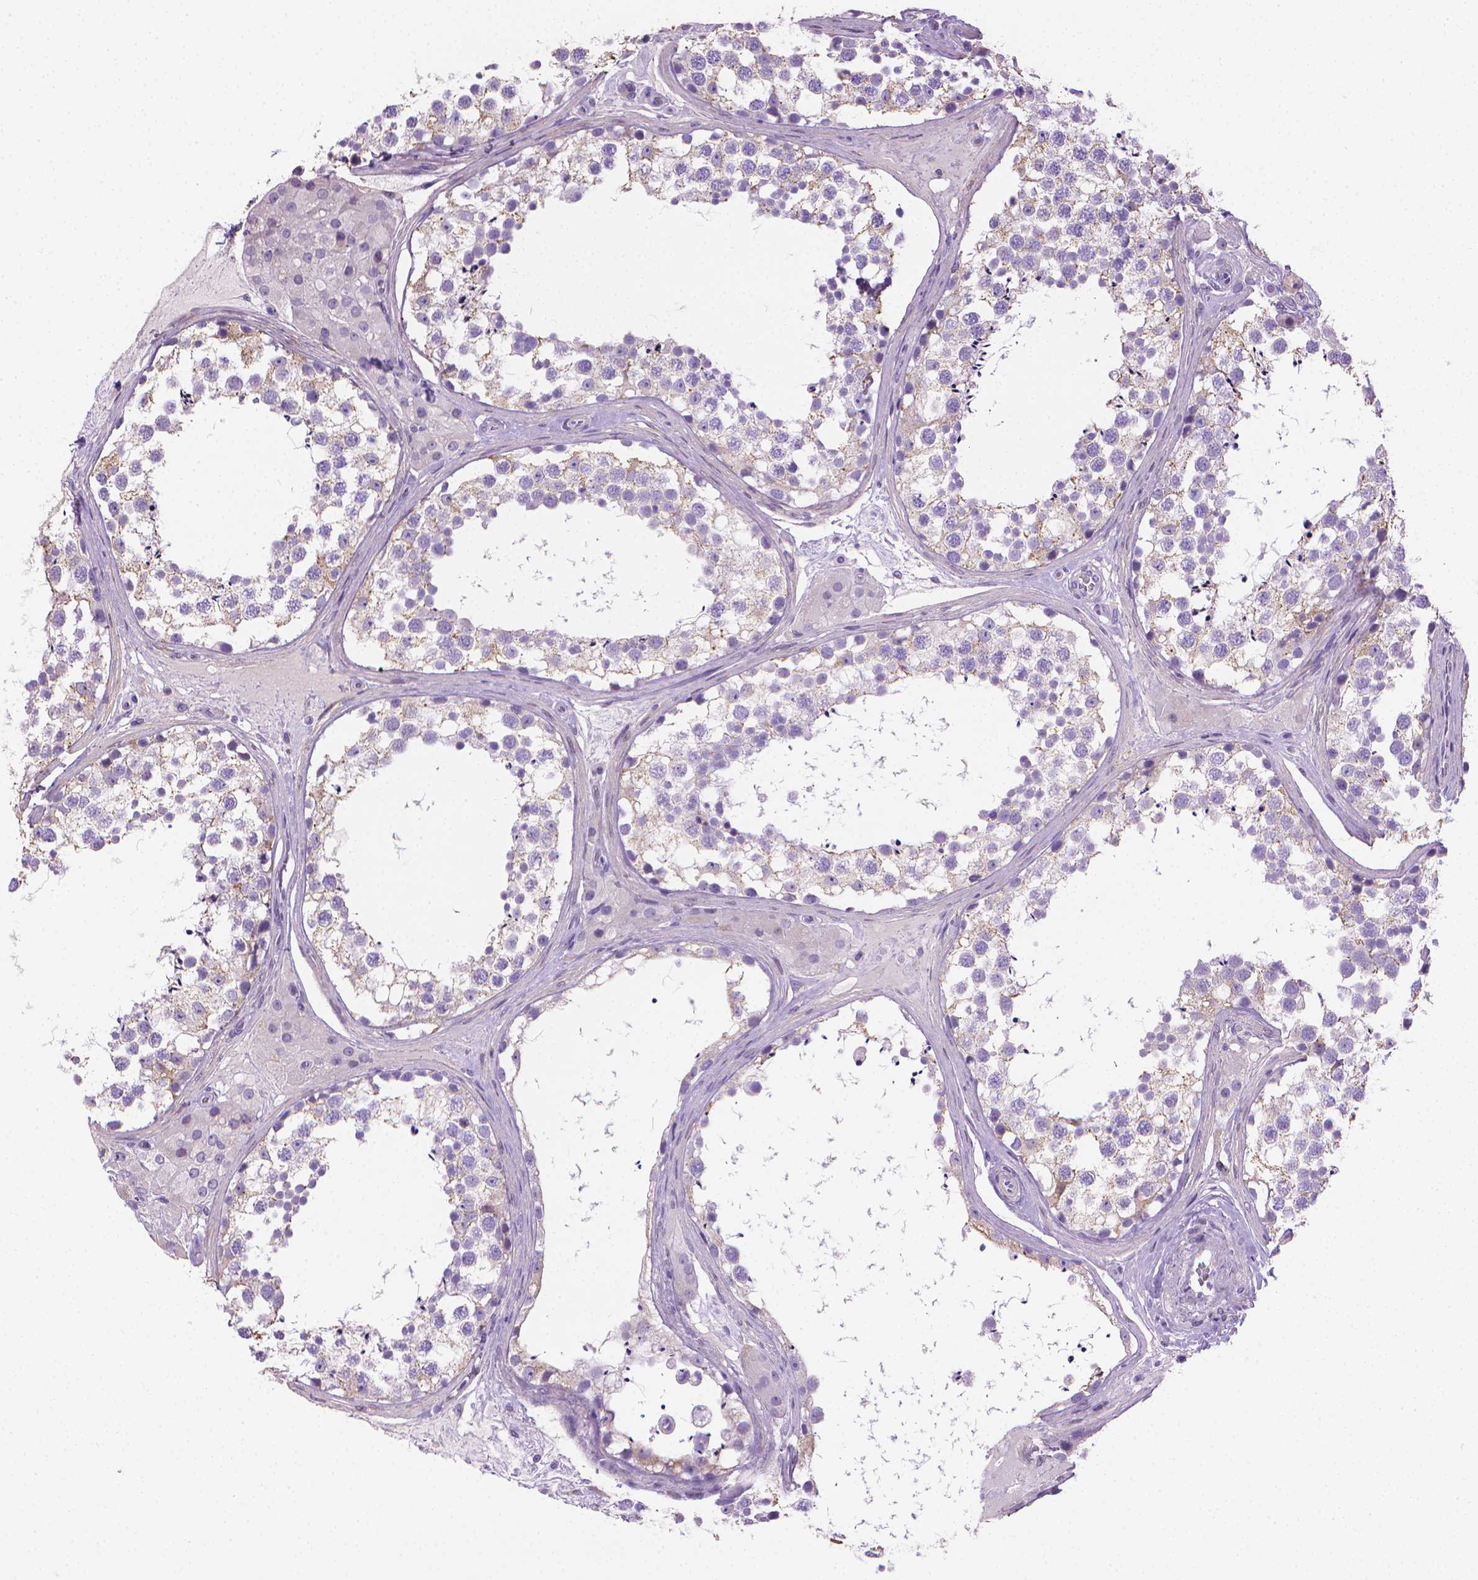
{"staining": {"intensity": "weak", "quantity": "<25%", "location": "cytoplasmic/membranous"}, "tissue": "testis", "cell_type": "Cells in seminiferous ducts", "image_type": "normal", "snomed": [{"axis": "morphology", "description": "Normal tissue, NOS"}, {"axis": "morphology", "description": "Seminoma, NOS"}, {"axis": "topography", "description": "Testis"}], "caption": "Photomicrograph shows no protein expression in cells in seminiferous ducts of normal testis.", "gene": "PNMA2", "patient": {"sex": "male", "age": 65}}